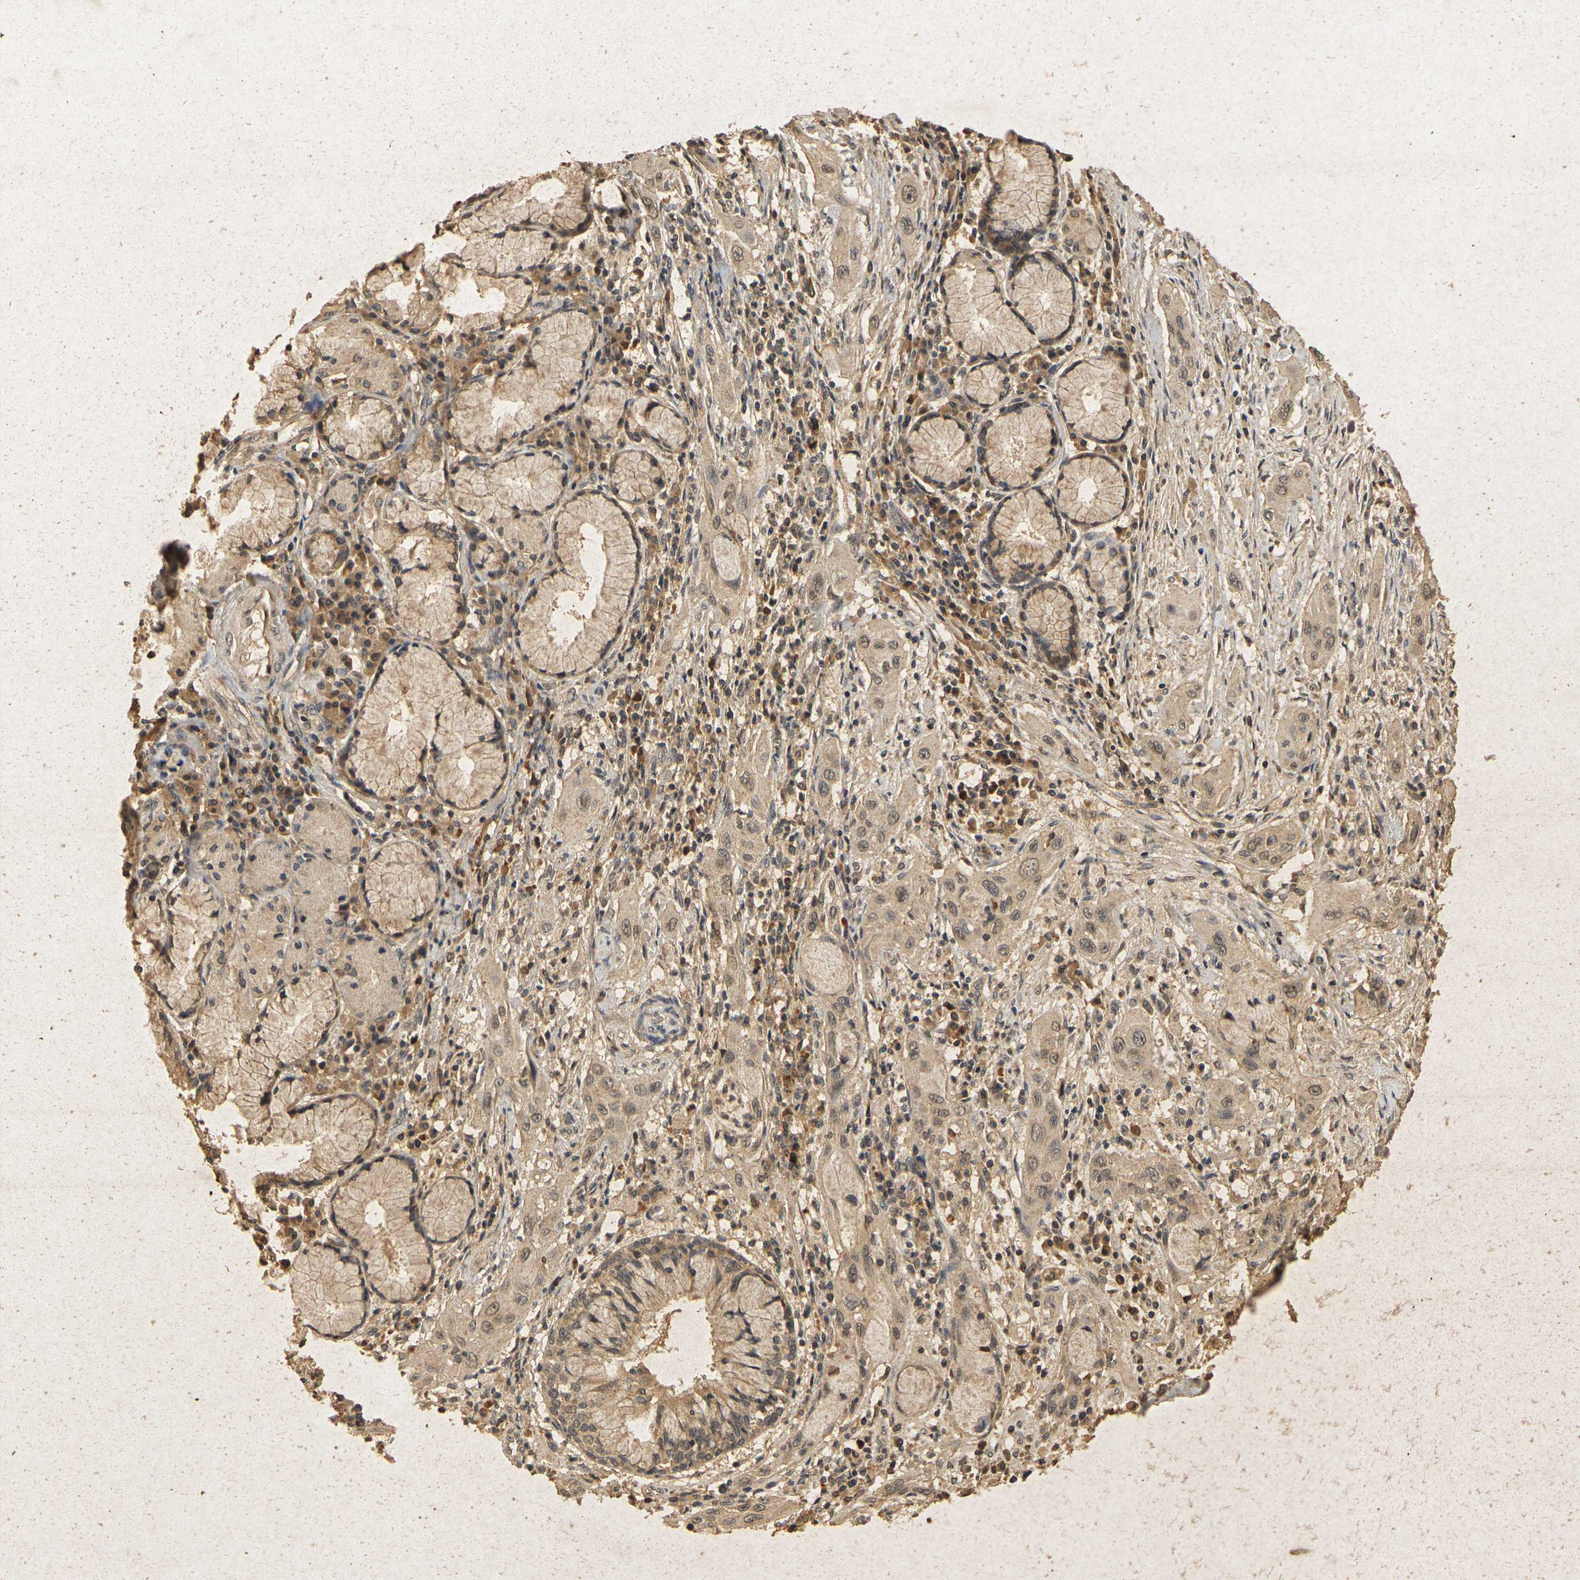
{"staining": {"intensity": "weak", "quantity": ">75%", "location": "cytoplasmic/membranous"}, "tissue": "lung cancer", "cell_type": "Tumor cells", "image_type": "cancer", "snomed": [{"axis": "morphology", "description": "Squamous cell carcinoma, NOS"}, {"axis": "topography", "description": "Lung"}], "caption": "Human lung squamous cell carcinoma stained with a brown dye shows weak cytoplasmic/membranous positive positivity in about >75% of tumor cells.", "gene": "ERN1", "patient": {"sex": "female", "age": 47}}